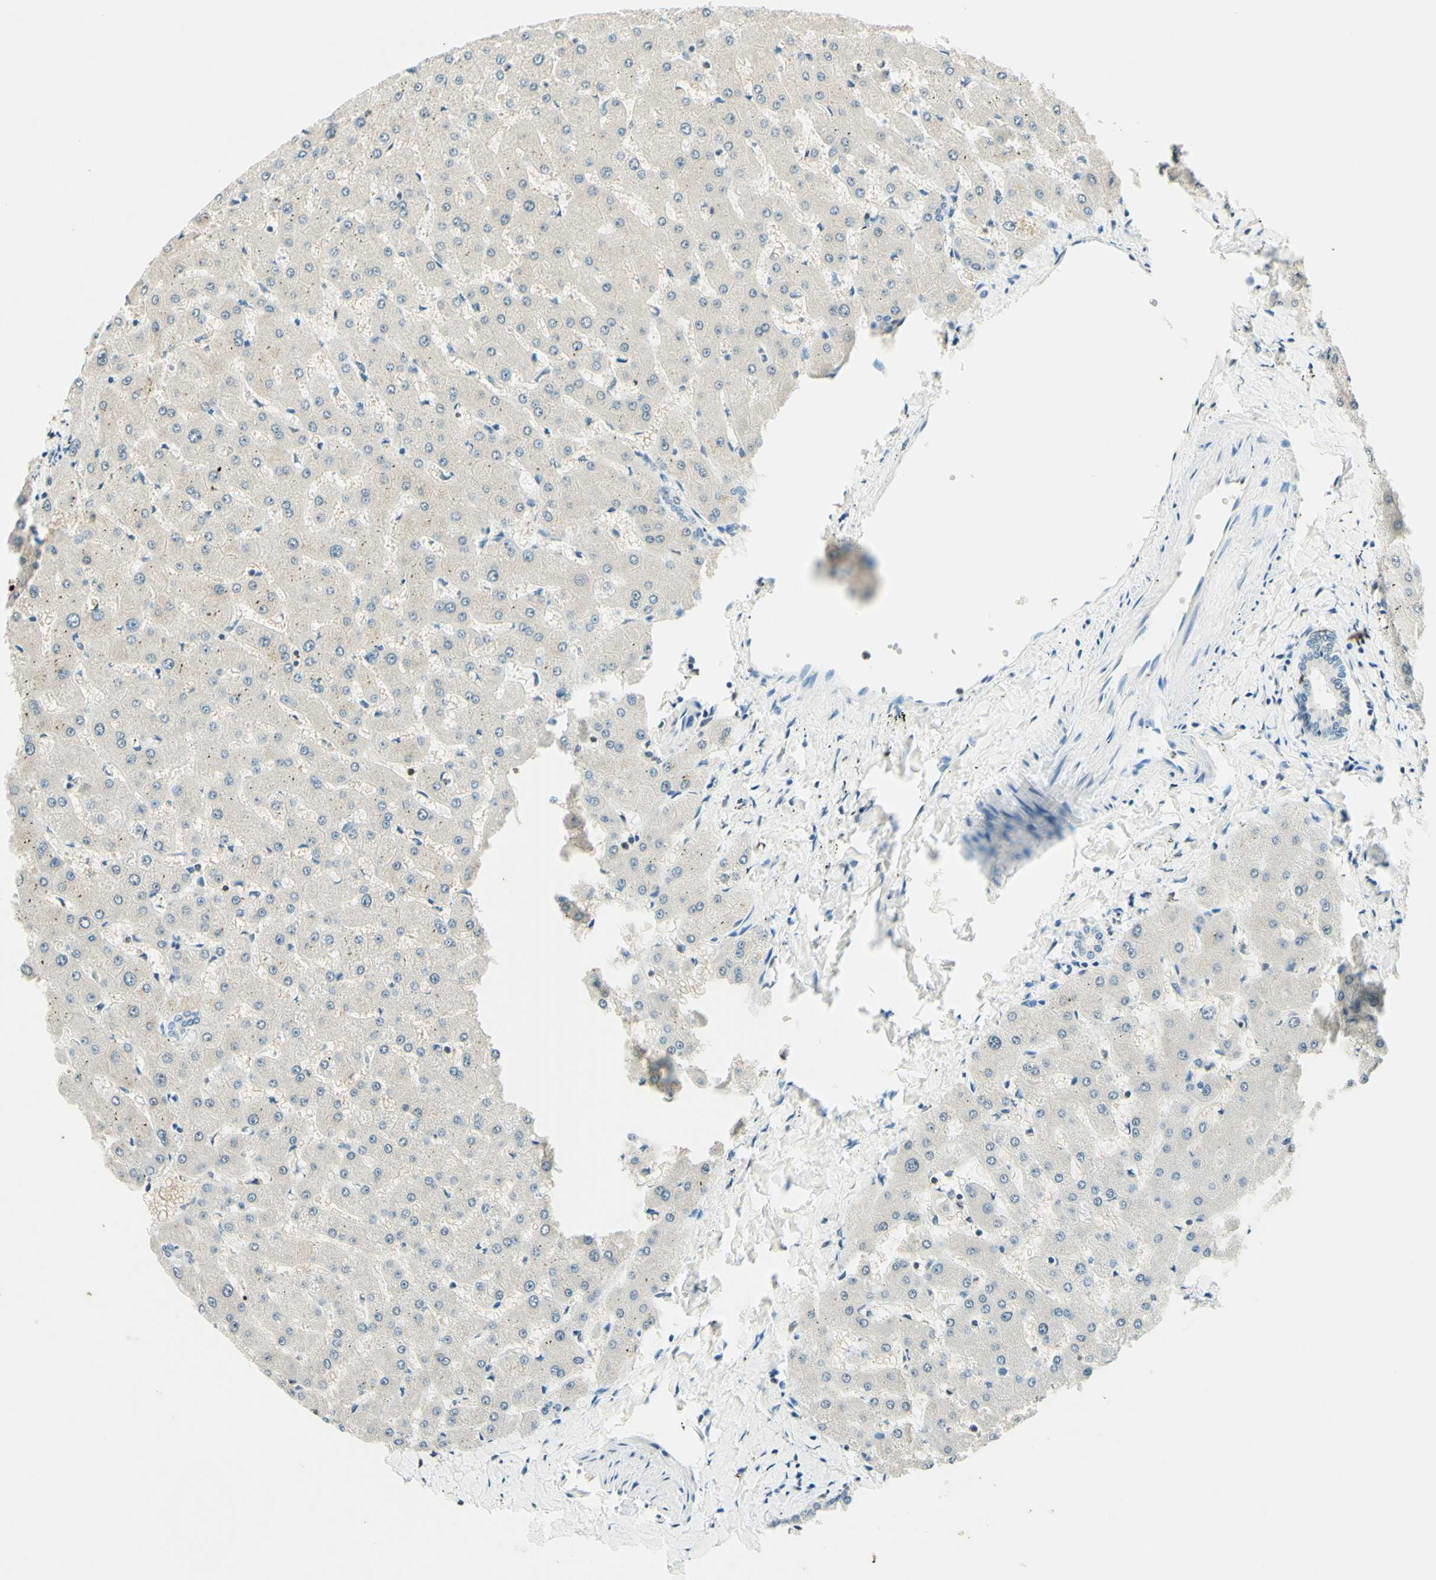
{"staining": {"intensity": "negative", "quantity": "none", "location": "none"}, "tissue": "liver", "cell_type": "Cholangiocytes", "image_type": "normal", "snomed": [{"axis": "morphology", "description": "Normal tissue, NOS"}, {"axis": "topography", "description": "Liver"}], "caption": "High power microscopy image of an IHC micrograph of unremarkable liver, revealing no significant staining in cholangiocytes. Brightfield microscopy of IHC stained with DAB (brown) and hematoxylin (blue), captured at high magnification.", "gene": "MSH2", "patient": {"sex": "female", "age": 63}}